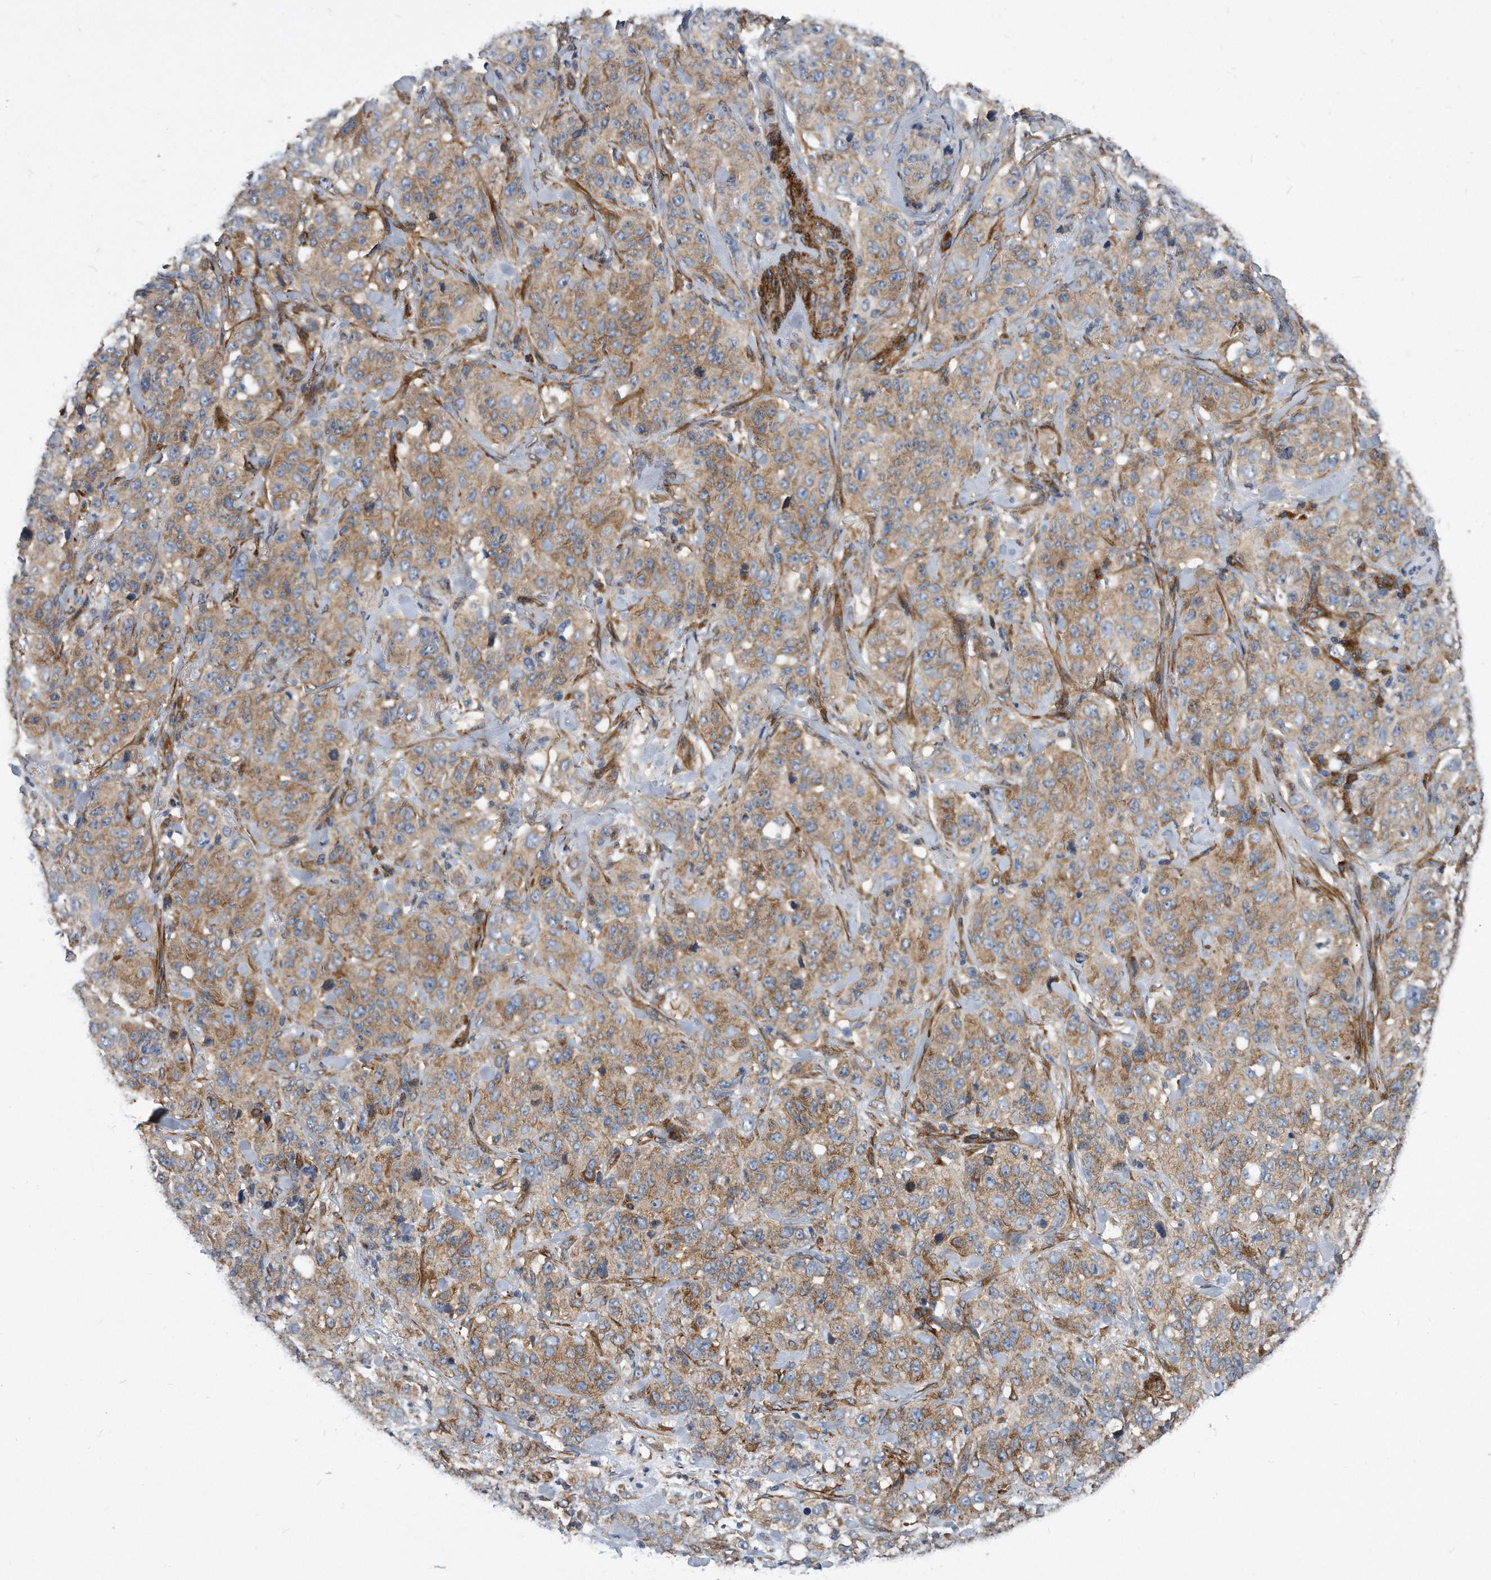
{"staining": {"intensity": "moderate", "quantity": ">75%", "location": "cytoplasmic/membranous"}, "tissue": "stomach cancer", "cell_type": "Tumor cells", "image_type": "cancer", "snomed": [{"axis": "morphology", "description": "Adenocarcinoma, NOS"}, {"axis": "topography", "description": "Stomach"}], "caption": "Human adenocarcinoma (stomach) stained for a protein (brown) demonstrates moderate cytoplasmic/membranous positive staining in approximately >75% of tumor cells.", "gene": "EIF2B4", "patient": {"sex": "male", "age": 48}}